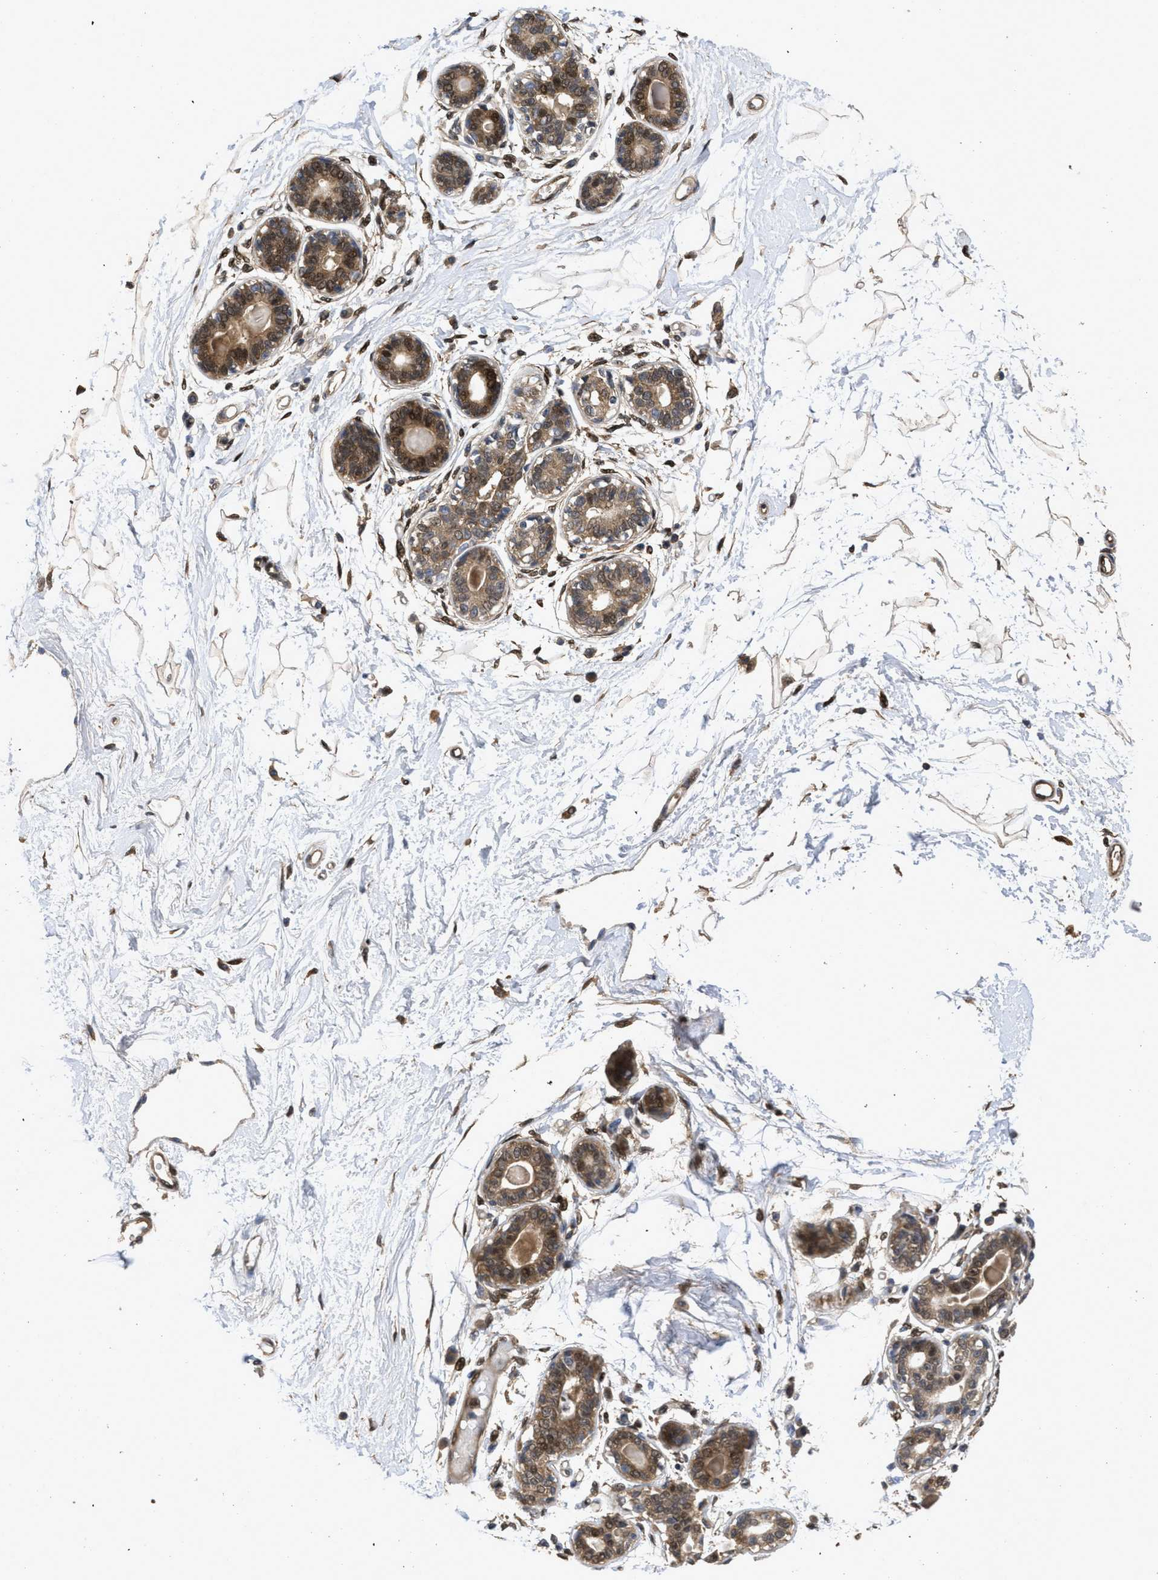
{"staining": {"intensity": "moderate", "quantity": "25%-75%", "location": "cytoplasmic/membranous"}, "tissue": "breast", "cell_type": "Adipocytes", "image_type": "normal", "snomed": [{"axis": "morphology", "description": "Normal tissue, NOS"}, {"axis": "topography", "description": "Breast"}], "caption": "Immunohistochemical staining of unremarkable human breast demonstrates 25%-75% levels of moderate cytoplasmic/membranous protein expression in approximately 25%-75% of adipocytes.", "gene": "CBR3", "patient": {"sex": "female", "age": 45}}